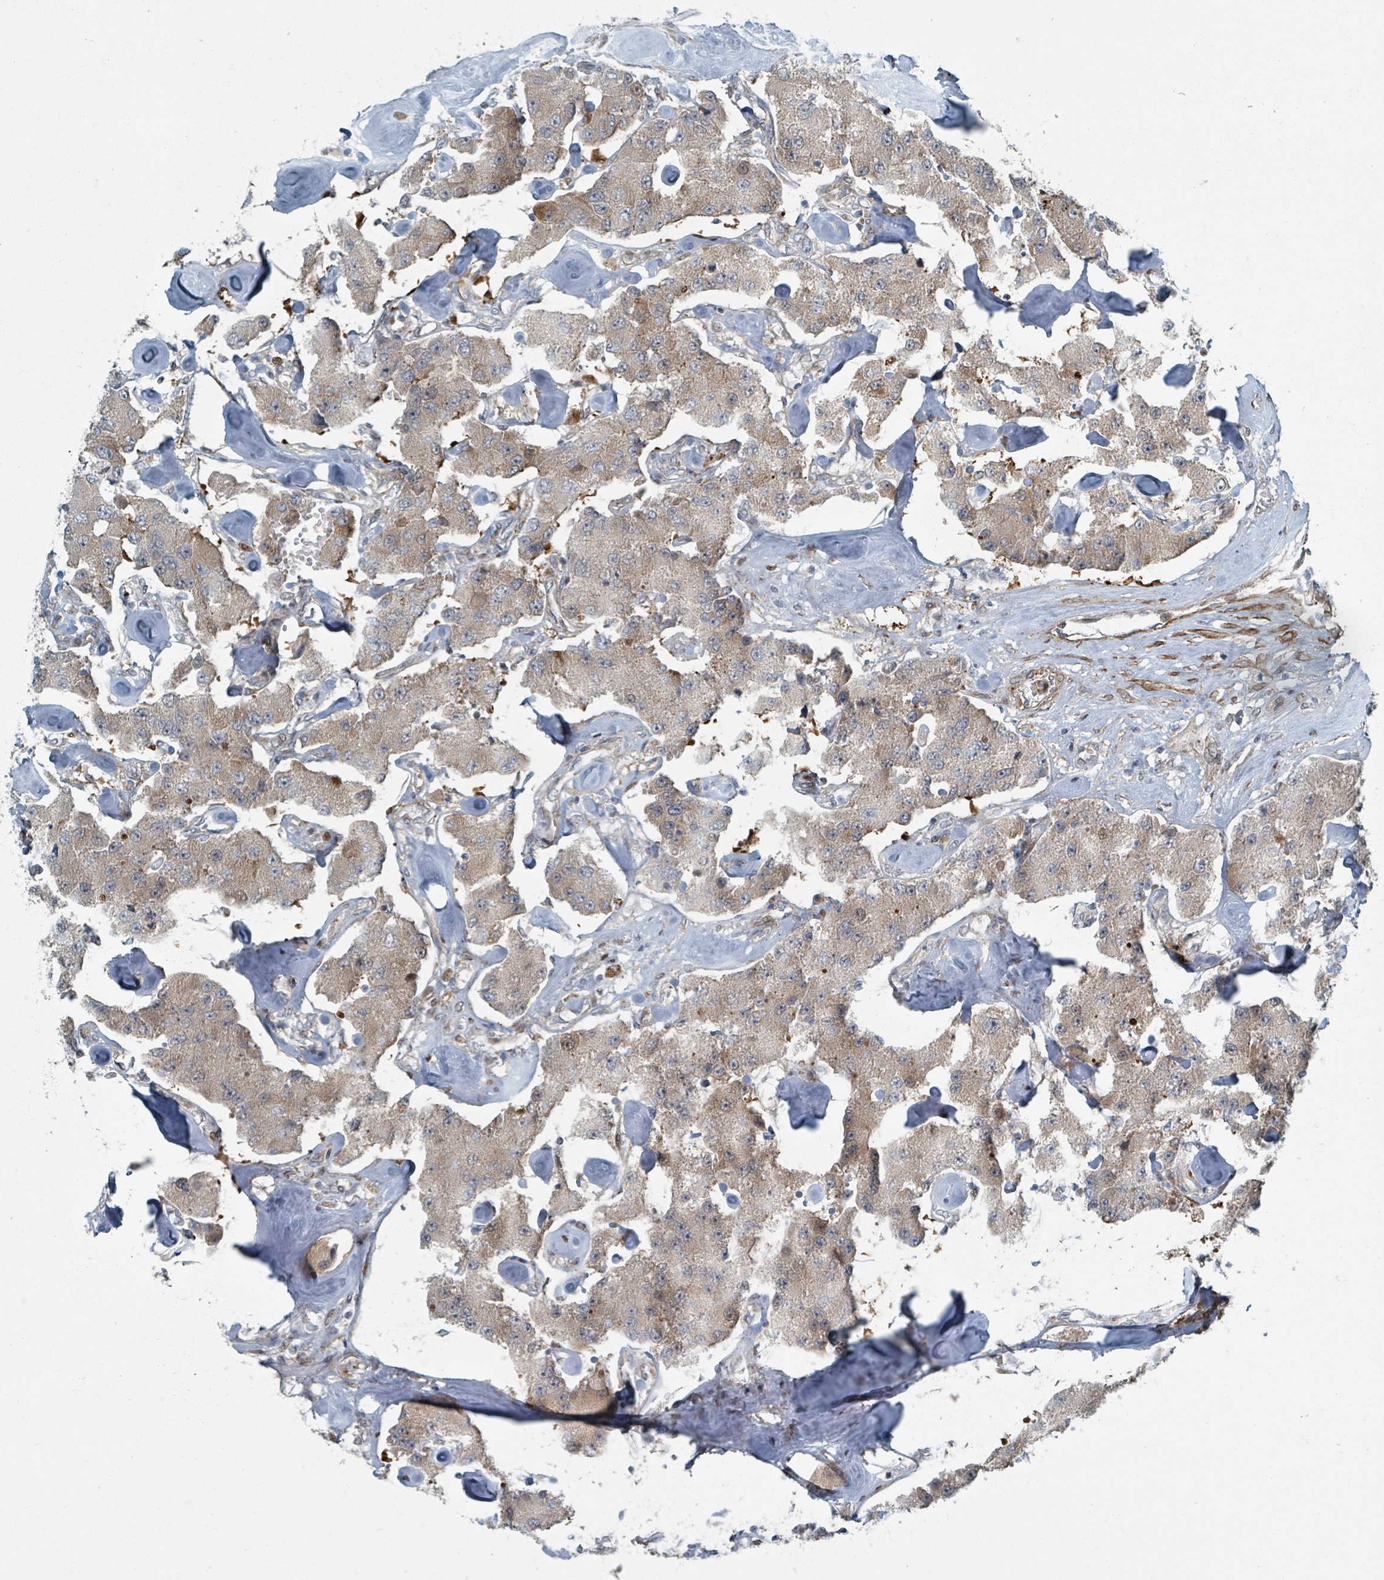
{"staining": {"intensity": "moderate", "quantity": ">75%", "location": "cytoplasmic/membranous"}, "tissue": "carcinoid", "cell_type": "Tumor cells", "image_type": "cancer", "snomed": [{"axis": "morphology", "description": "Carcinoid, malignant, NOS"}, {"axis": "topography", "description": "Pancreas"}], "caption": "Protein staining demonstrates moderate cytoplasmic/membranous expression in about >75% of tumor cells in carcinoid (malignant). (Brightfield microscopy of DAB IHC at high magnification).", "gene": "RHPN2", "patient": {"sex": "male", "age": 41}}